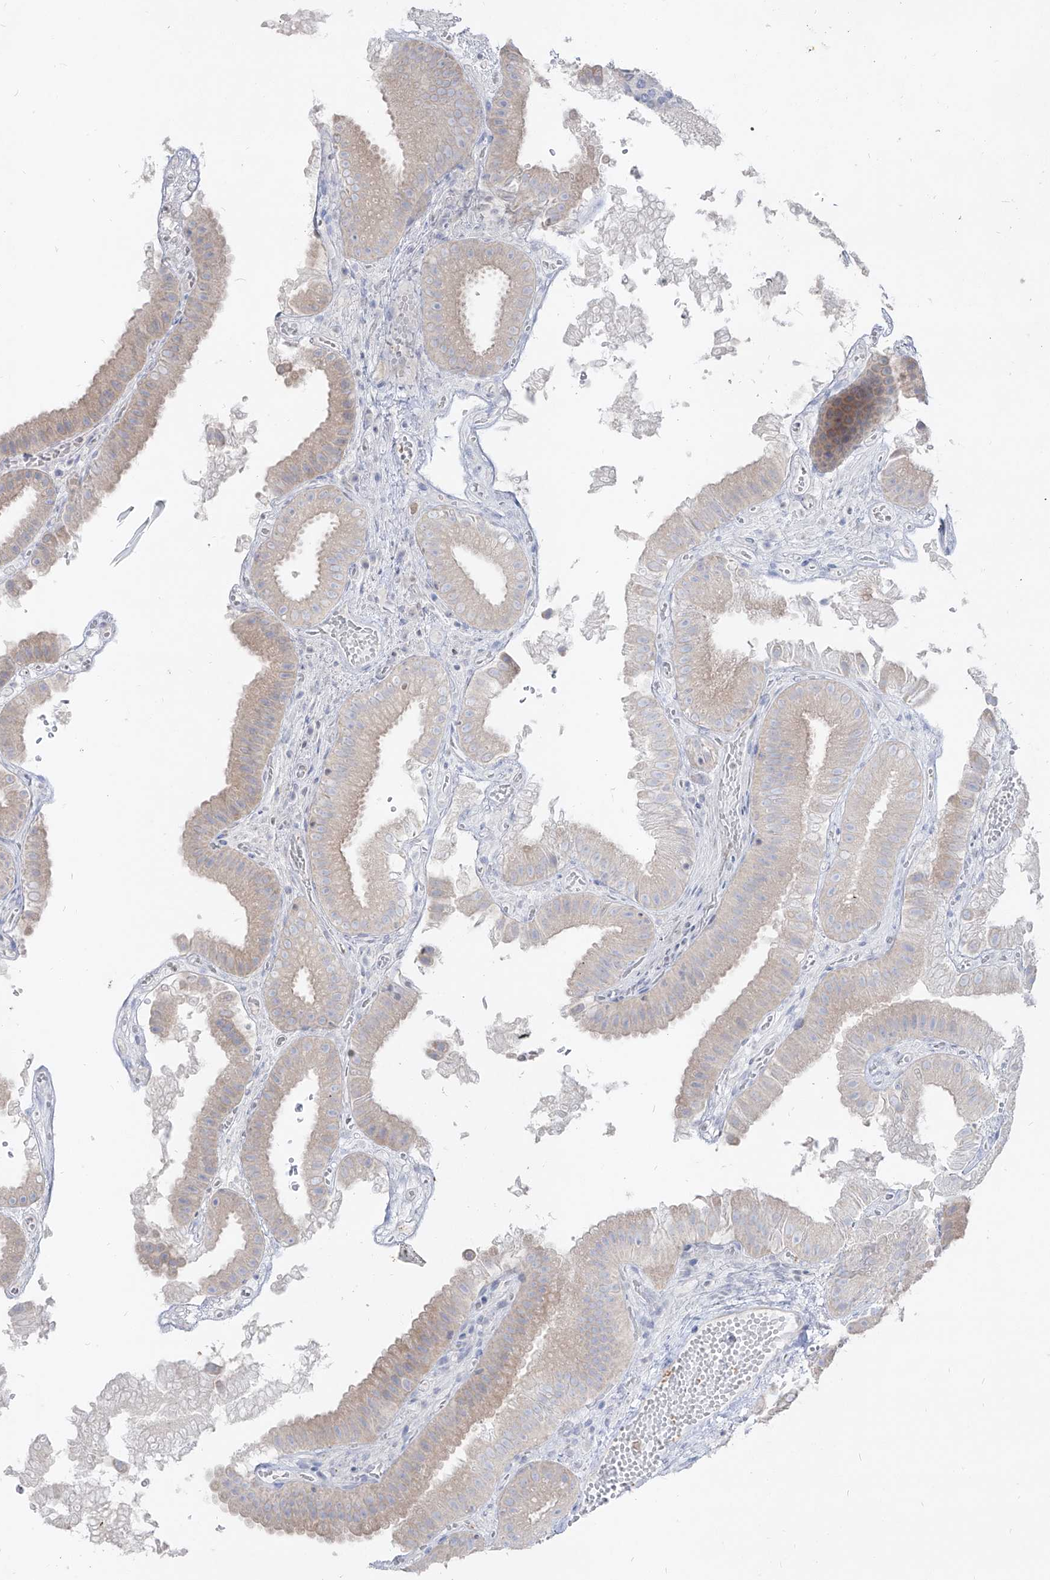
{"staining": {"intensity": "negative", "quantity": "none", "location": "none"}, "tissue": "gallbladder", "cell_type": "Glandular cells", "image_type": "normal", "snomed": [{"axis": "morphology", "description": "Normal tissue, NOS"}, {"axis": "topography", "description": "Gallbladder"}], "caption": "An immunohistochemistry (IHC) micrograph of benign gallbladder is shown. There is no staining in glandular cells of gallbladder. (DAB (3,3'-diaminobenzidine) immunohistochemistry with hematoxylin counter stain).", "gene": "RBFOX3", "patient": {"sex": "female", "age": 30}}